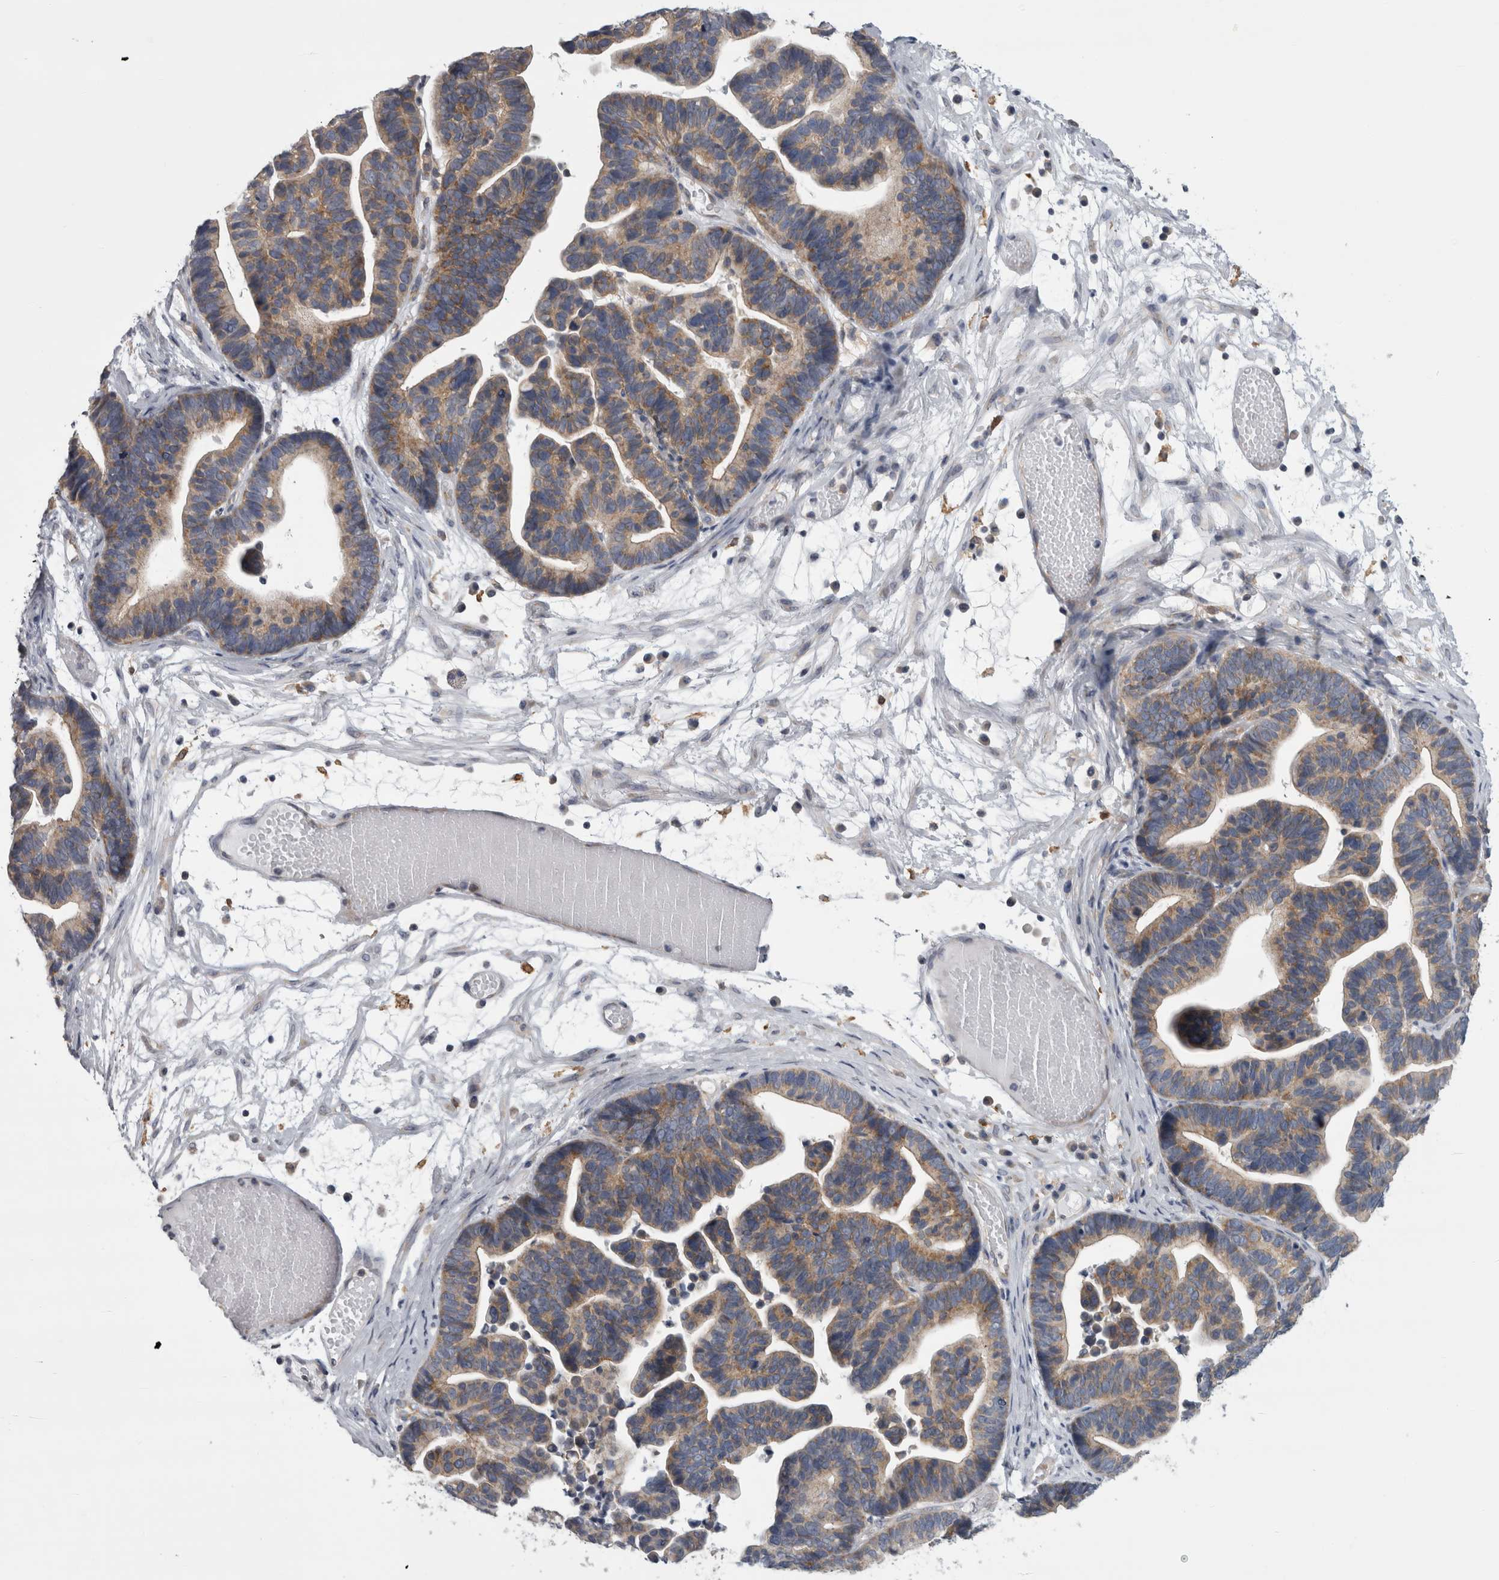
{"staining": {"intensity": "moderate", "quantity": ">75%", "location": "cytoplasmic/membranous"}, "tissue": "ovarian cancer", "cell_type": "Tumor cells", "image_type": "cancer", "snomed": [{"axis": "morphology", "description": "Cystadenocarcinoma, serous, NOS"}, {"axis": "topography", "description": "Ovary"}], "caption": "Moderate cytoplasmic/membranous staining for a protein is seen in approximately >75% of tumor cells of ovarian cancer using immunohistochemistry (IHC).", "gene": "PRRC2C", "patient": {"sex": "female", "age": 56}}